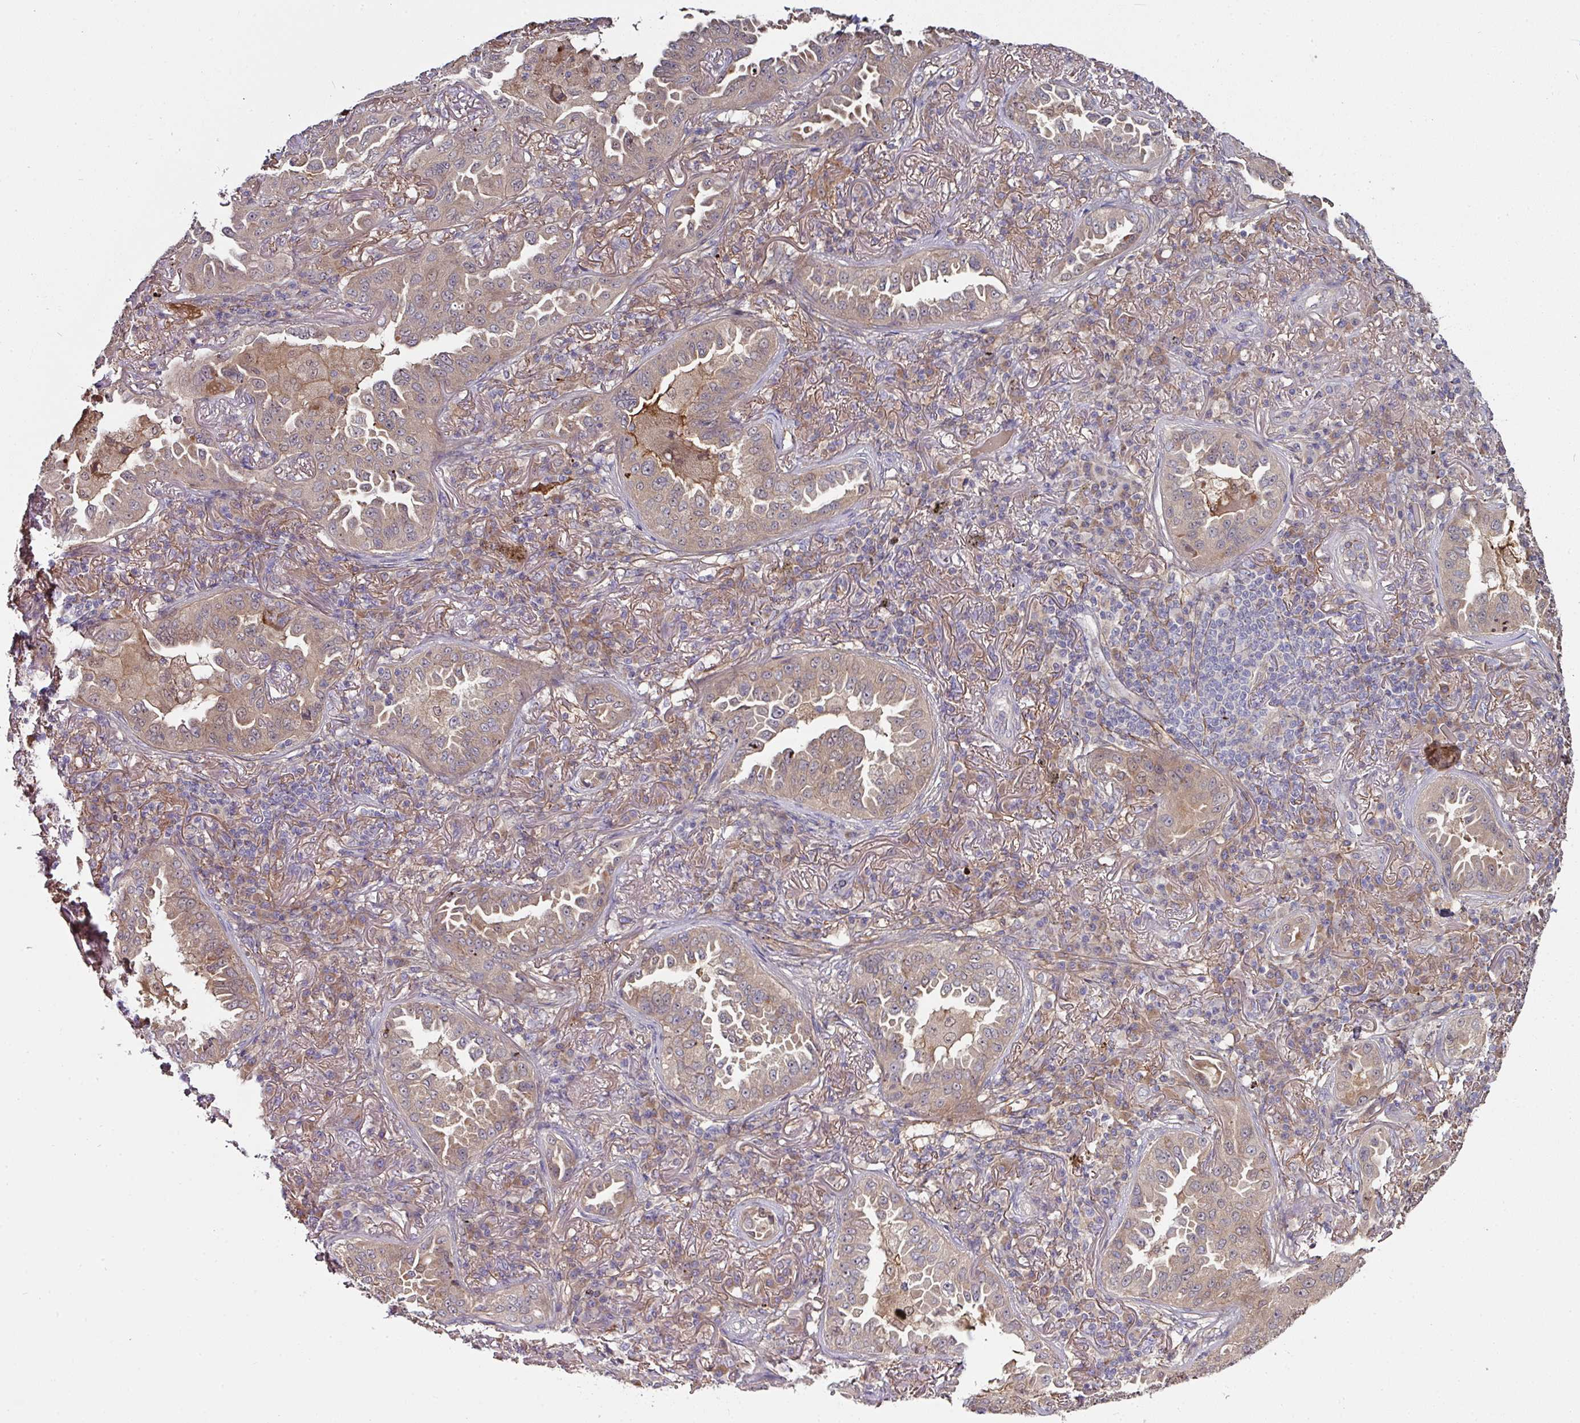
{"staining": {"intensity": "moderate", "quantity": ">75%", "location": "cytoplasmic/membranous"}, "tissue": "lung cancer", "cell_type": "Tumor cells", "image_type": "cancer", "snomed": [{"axis": "morphology", "description": "Adenocarcinoma, NOS"}, {"axis": "topography", "description": "Lung"}], "caption": "About >75% of tumor cells in lung cancer (adenocarcinoma) demonstrate moderate cytoplasmic/membranous protein expression as visualized by brown immunohistochemical staining.", "gene": "CTDSP2", "patient": {"sex": "female", "age": 69}}